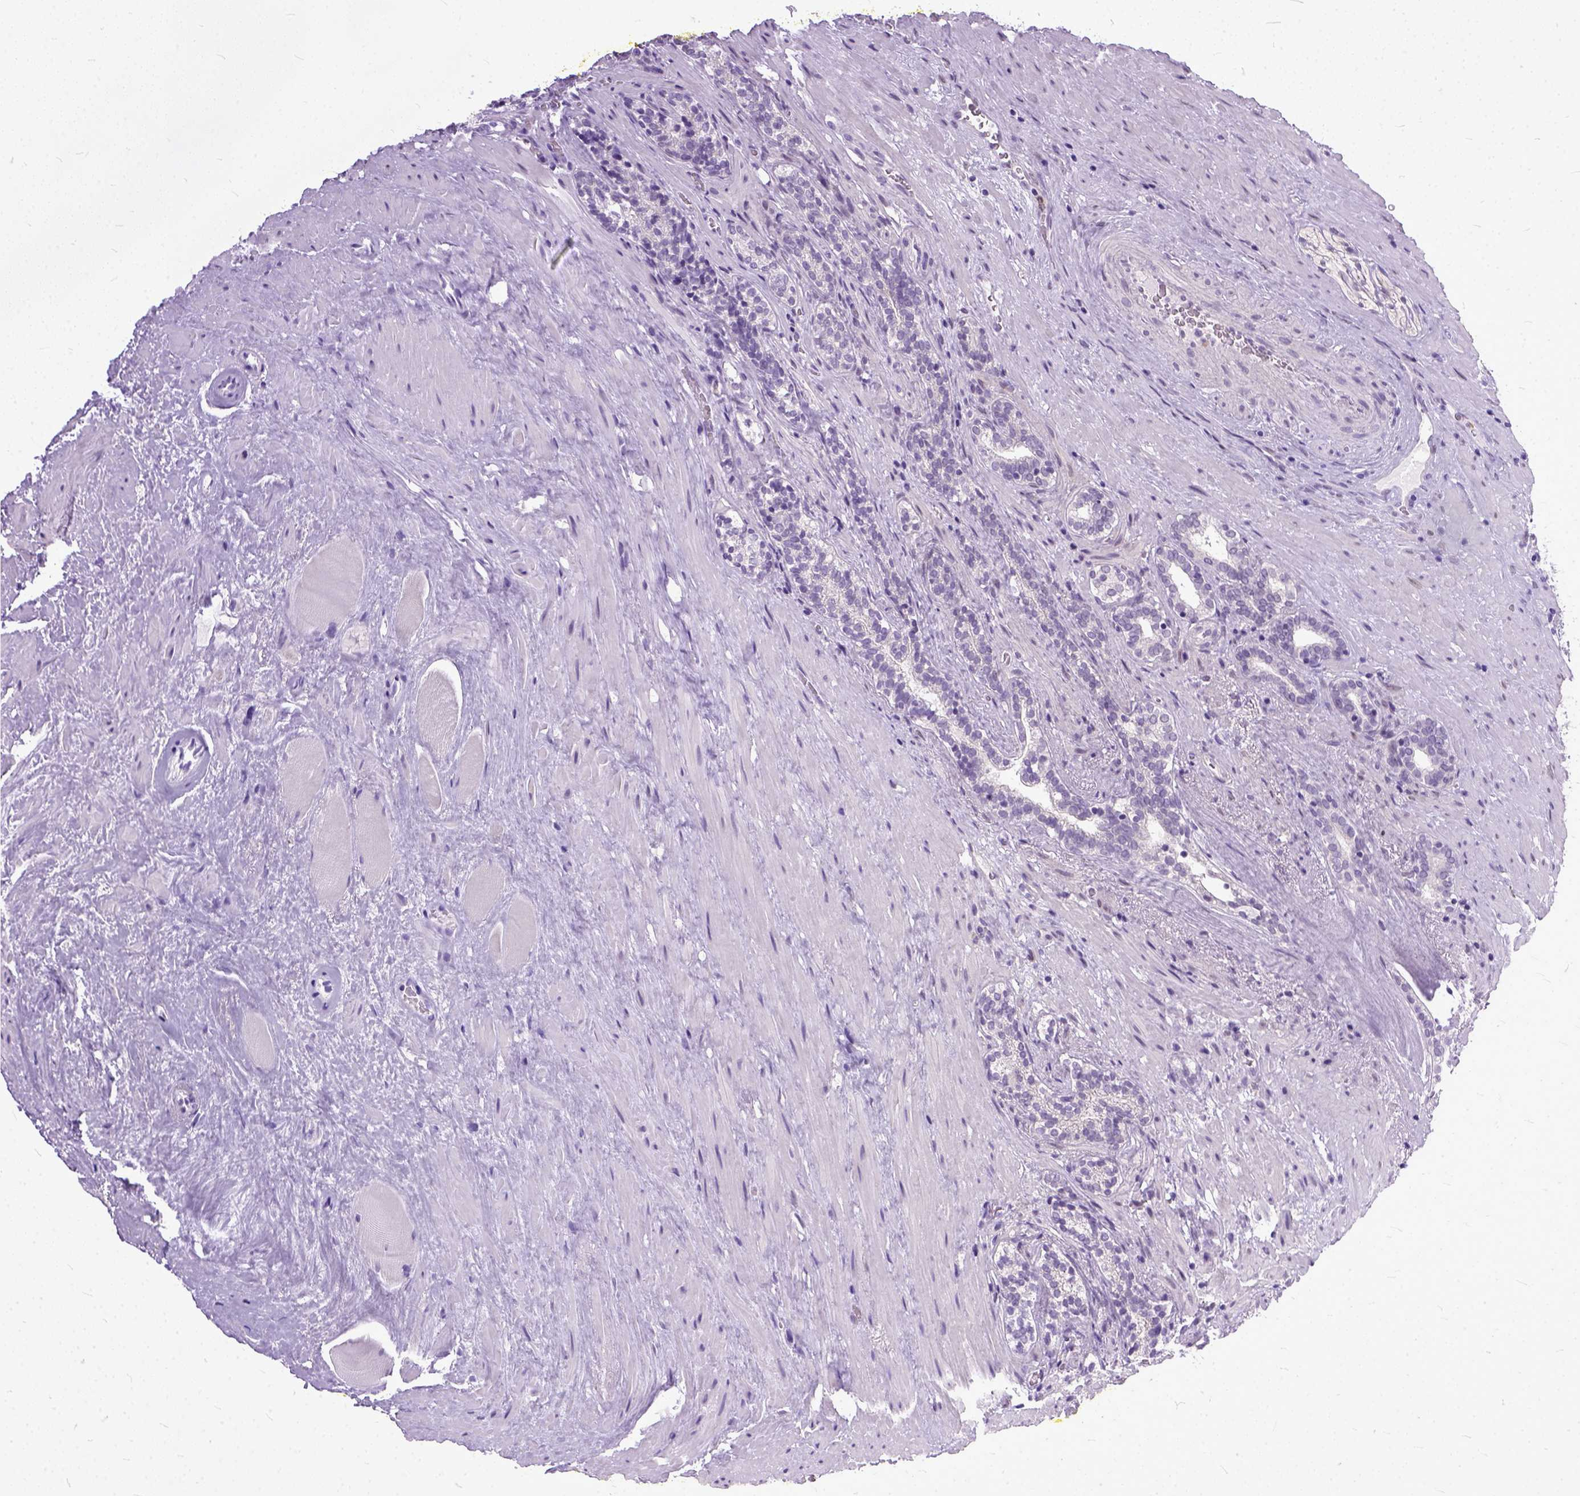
{"staining": {"intensity": "negative", "quantity": "none", "location": "none"}, "tissue": "prostate cancer", "cell_type": "Tumor cells", "image_type": "cancer", "snomed": [{"axis": "morphology", "description": "Adenocarcinoma, NOS"}, {"axis": "topography", "description": "Prostate"}], "caption": "An IHC micrograph of prostate adenocarcinoma is shown. There is no staining in tumor cells of prostate adenocarcinoma.", "gene": "TCEAL7", "patient": {"sex": "male", "age": 66}}